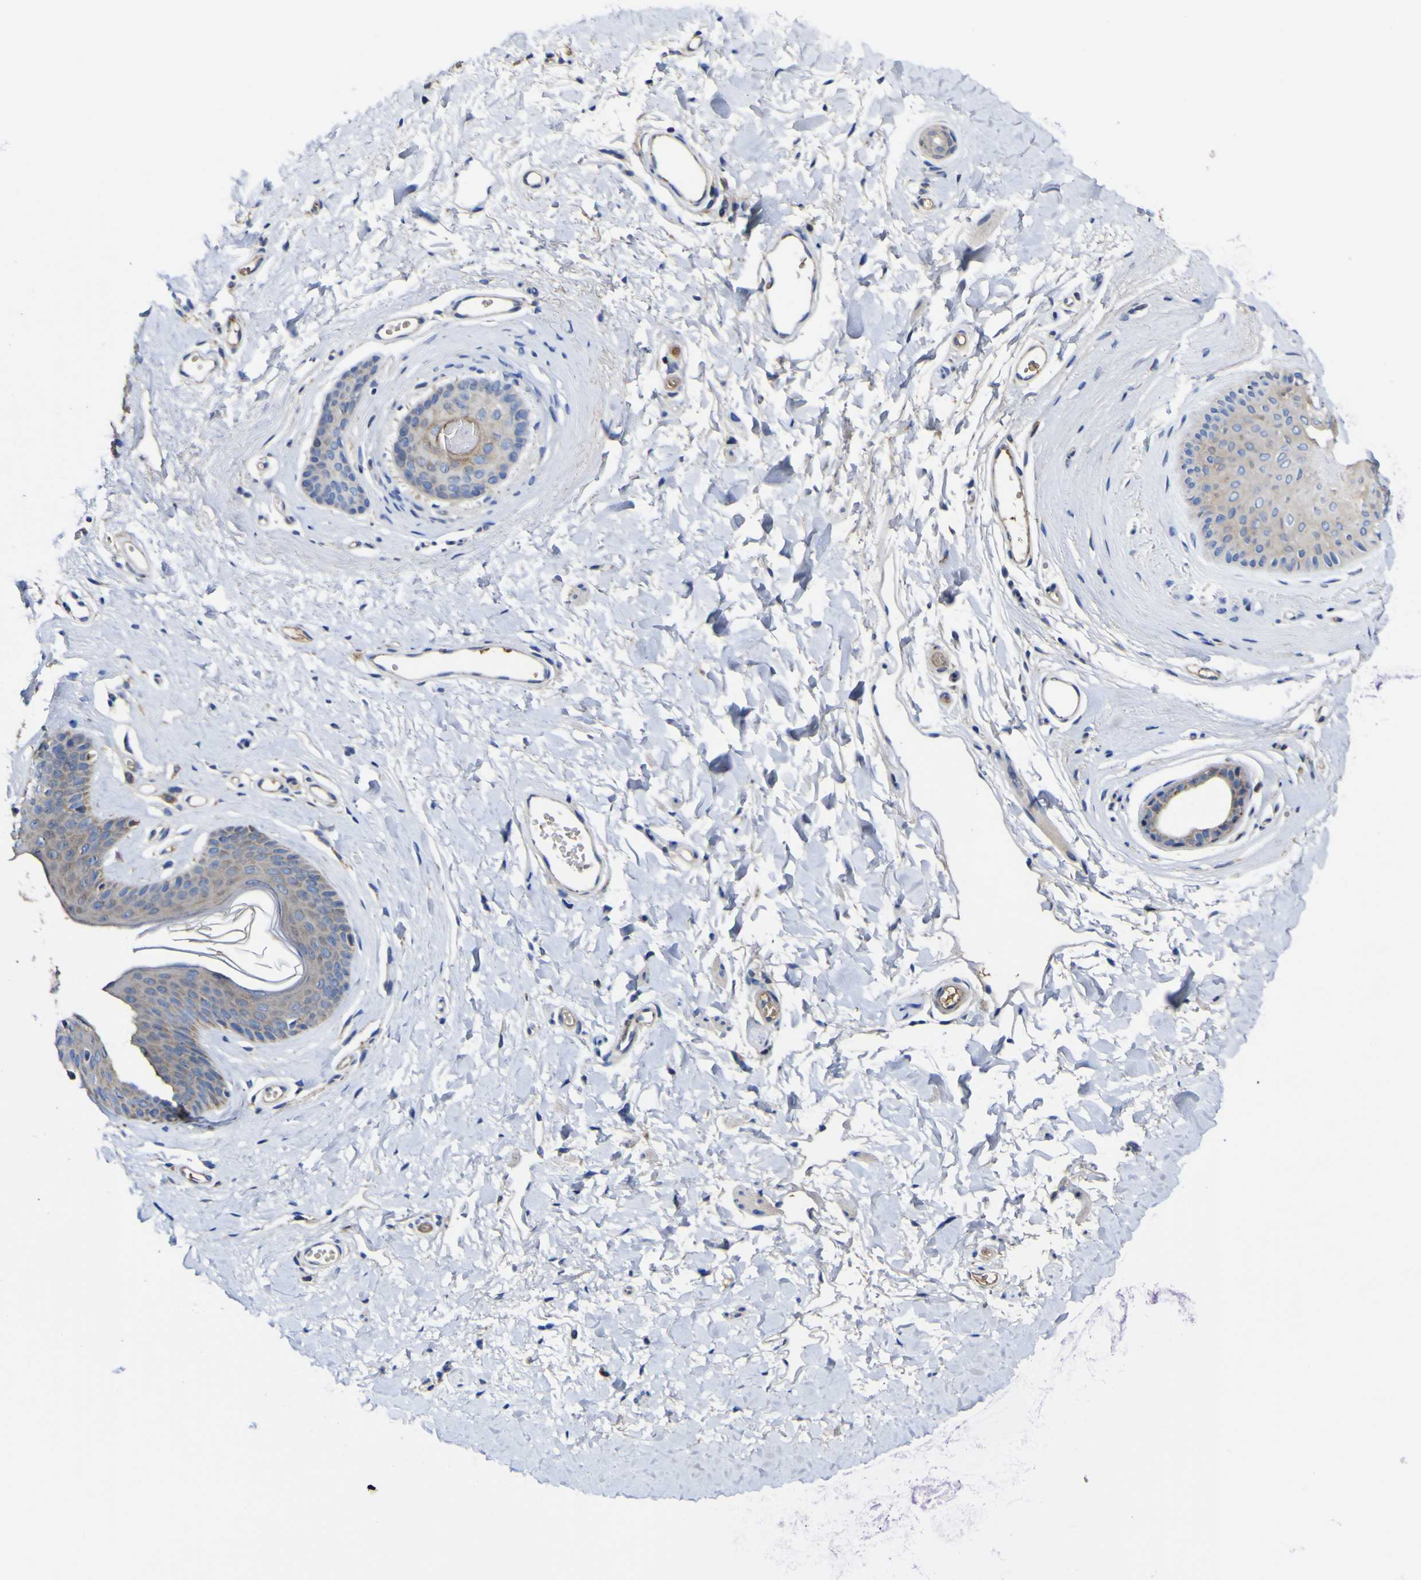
{"staining": {"intensity": "moderate", "quantity": "25%-75%", "location": "cytoplasmic/membranous"}, "tissue": "skin", "cell_type": "Epidermal cells", "image_type": "normal", "snomed": [{"axis": "morphology", "description": "Normal tissue, NOS"}, {"axis": "morphology", "description": "Inflammation, NOS"}, {"axis": "topography", "description": "Vulva"}], "caption": "Immunohistochemical staining of unremarkable human skin exhibits 25%-75% levels of moderate cytoplasmic/membranous protein expression in about 25%-75% of epidermal cells.", "gene": "CCDC90B", "patient": {"sex": "female", "age": 84}}